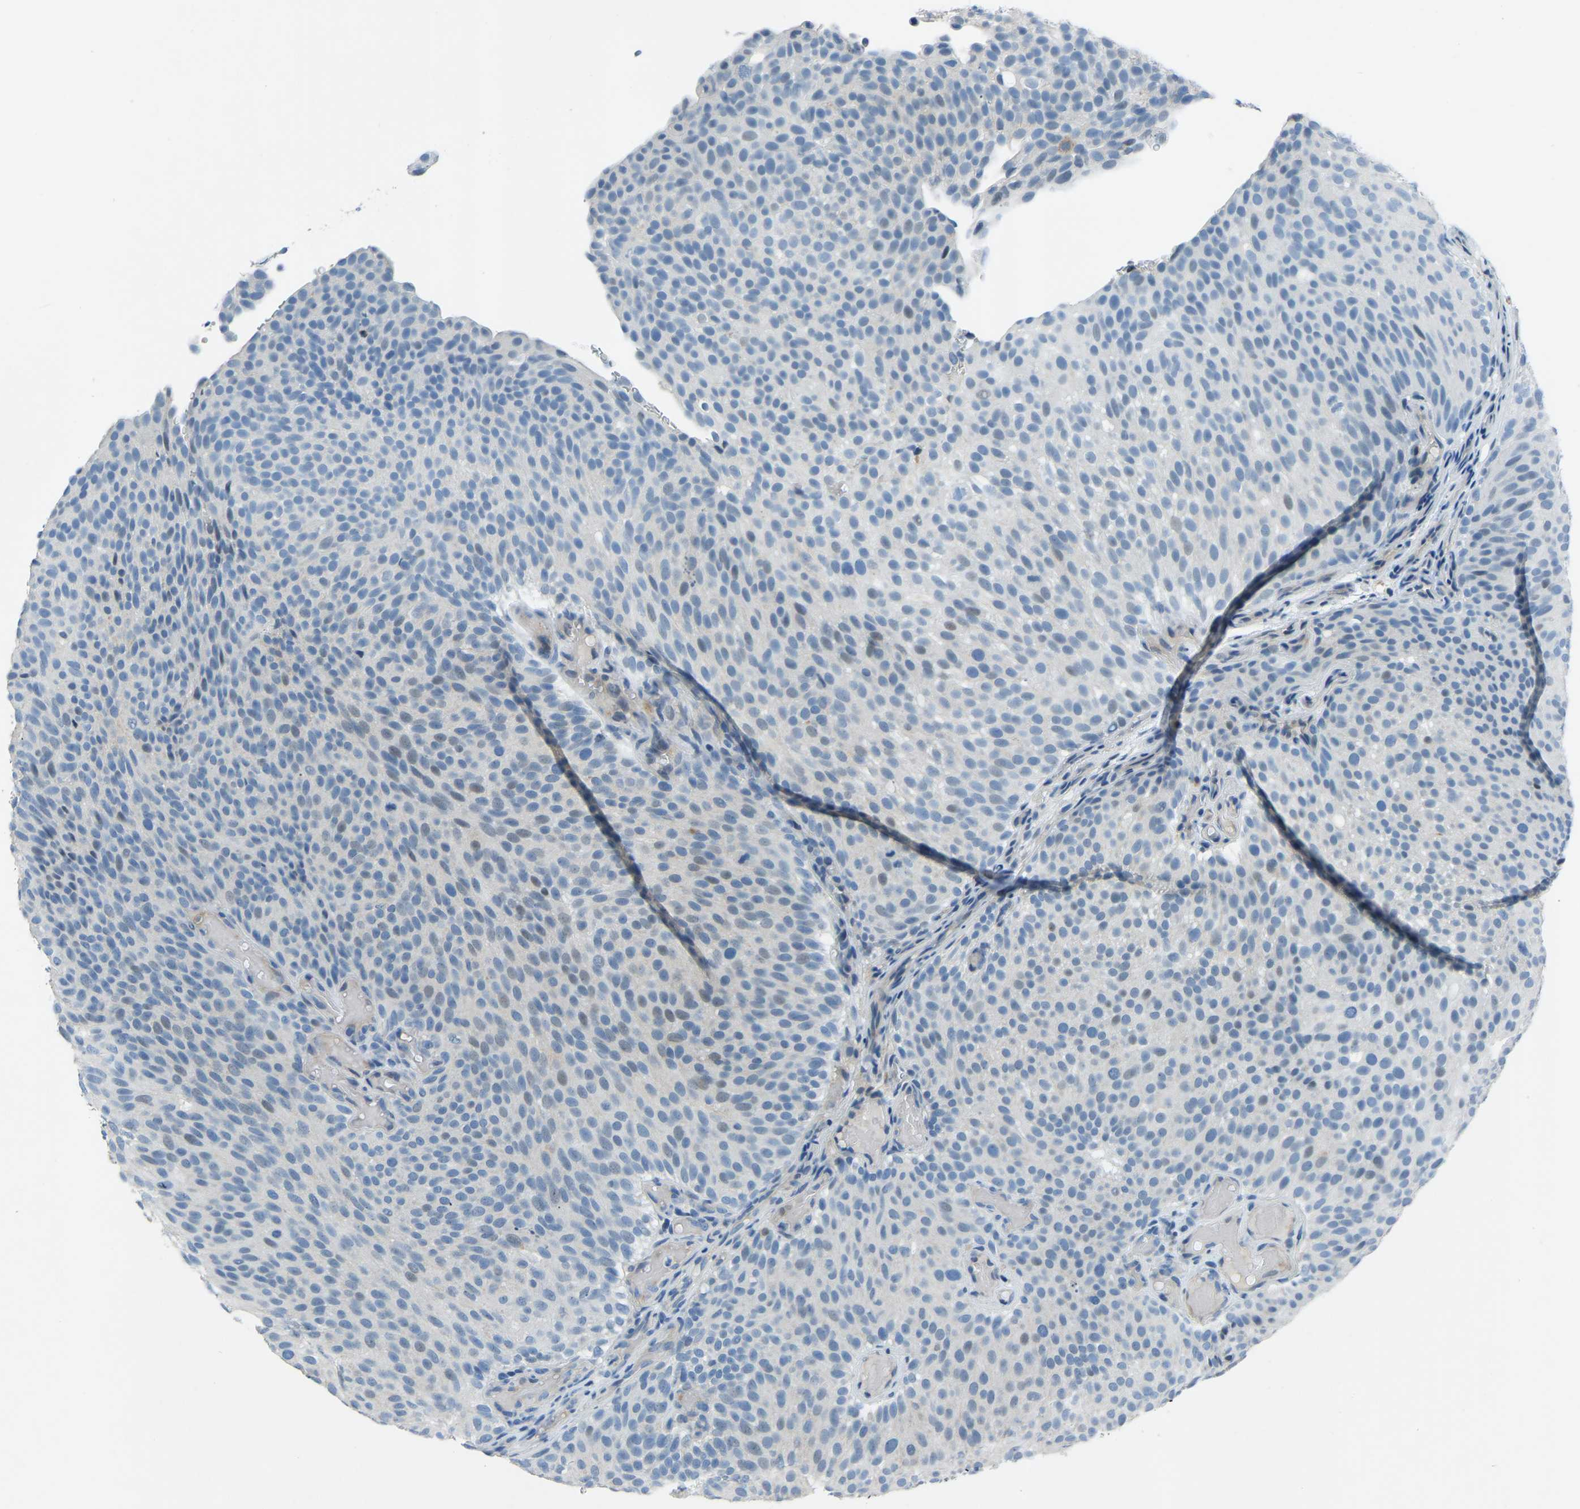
{"staining": {"intensity": "negative", "quantity": "none", "location": "none"}, "tissue": "urothelial cancer", "cell_type": "Tumor cells", "image_type": "cancer", "snomed": [{"axis": "morphology", "description": "Urothelial carcinoma, Low grade"}, {"axis": "topography", "description": "Urinary bladder"}], "caption": "Tumor cells are negative for protein expression in human urothelial carcinoma (low-grade).", "gene": "XIRP1", "patient": {"sex": "male", "age": 78}}